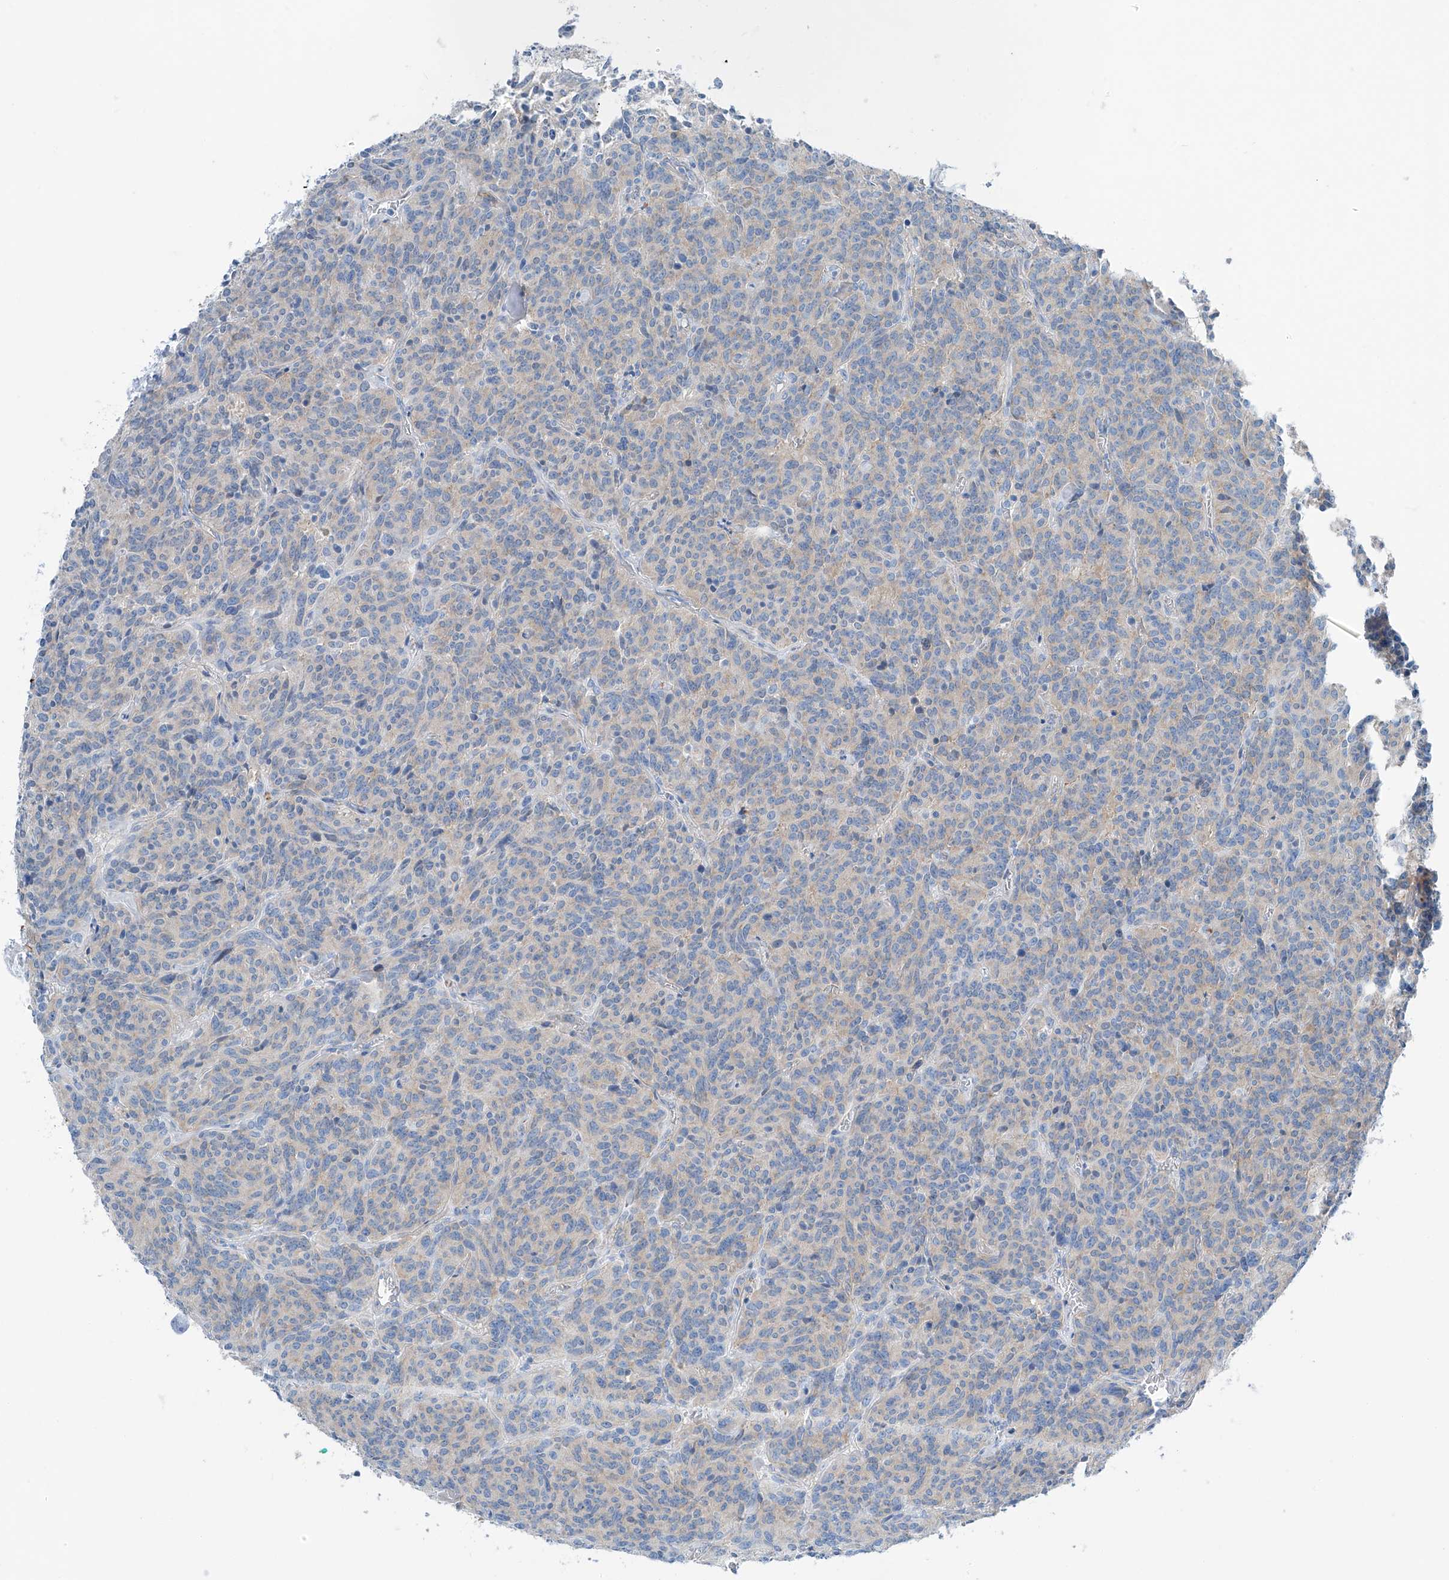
{"staining": {"intensity": "weak", "quantity": "<25%", "location": "cytoplasmic/membranous"}, "tissue": "carcinoid", "cell_type": "Tumor cells", "image_type": "cancer", "snomed": [{"axis": "morphology", "description": "Carcinoid, malignant, NOS"}, {"axis": "topography", "description": "Lung"}], "caption": "There is no significant staining in tumor cells of carcinoid. Nuclei are stained in blue.", "gene": "MAGI1", "patient": {"sex": "female", "age": 46}}